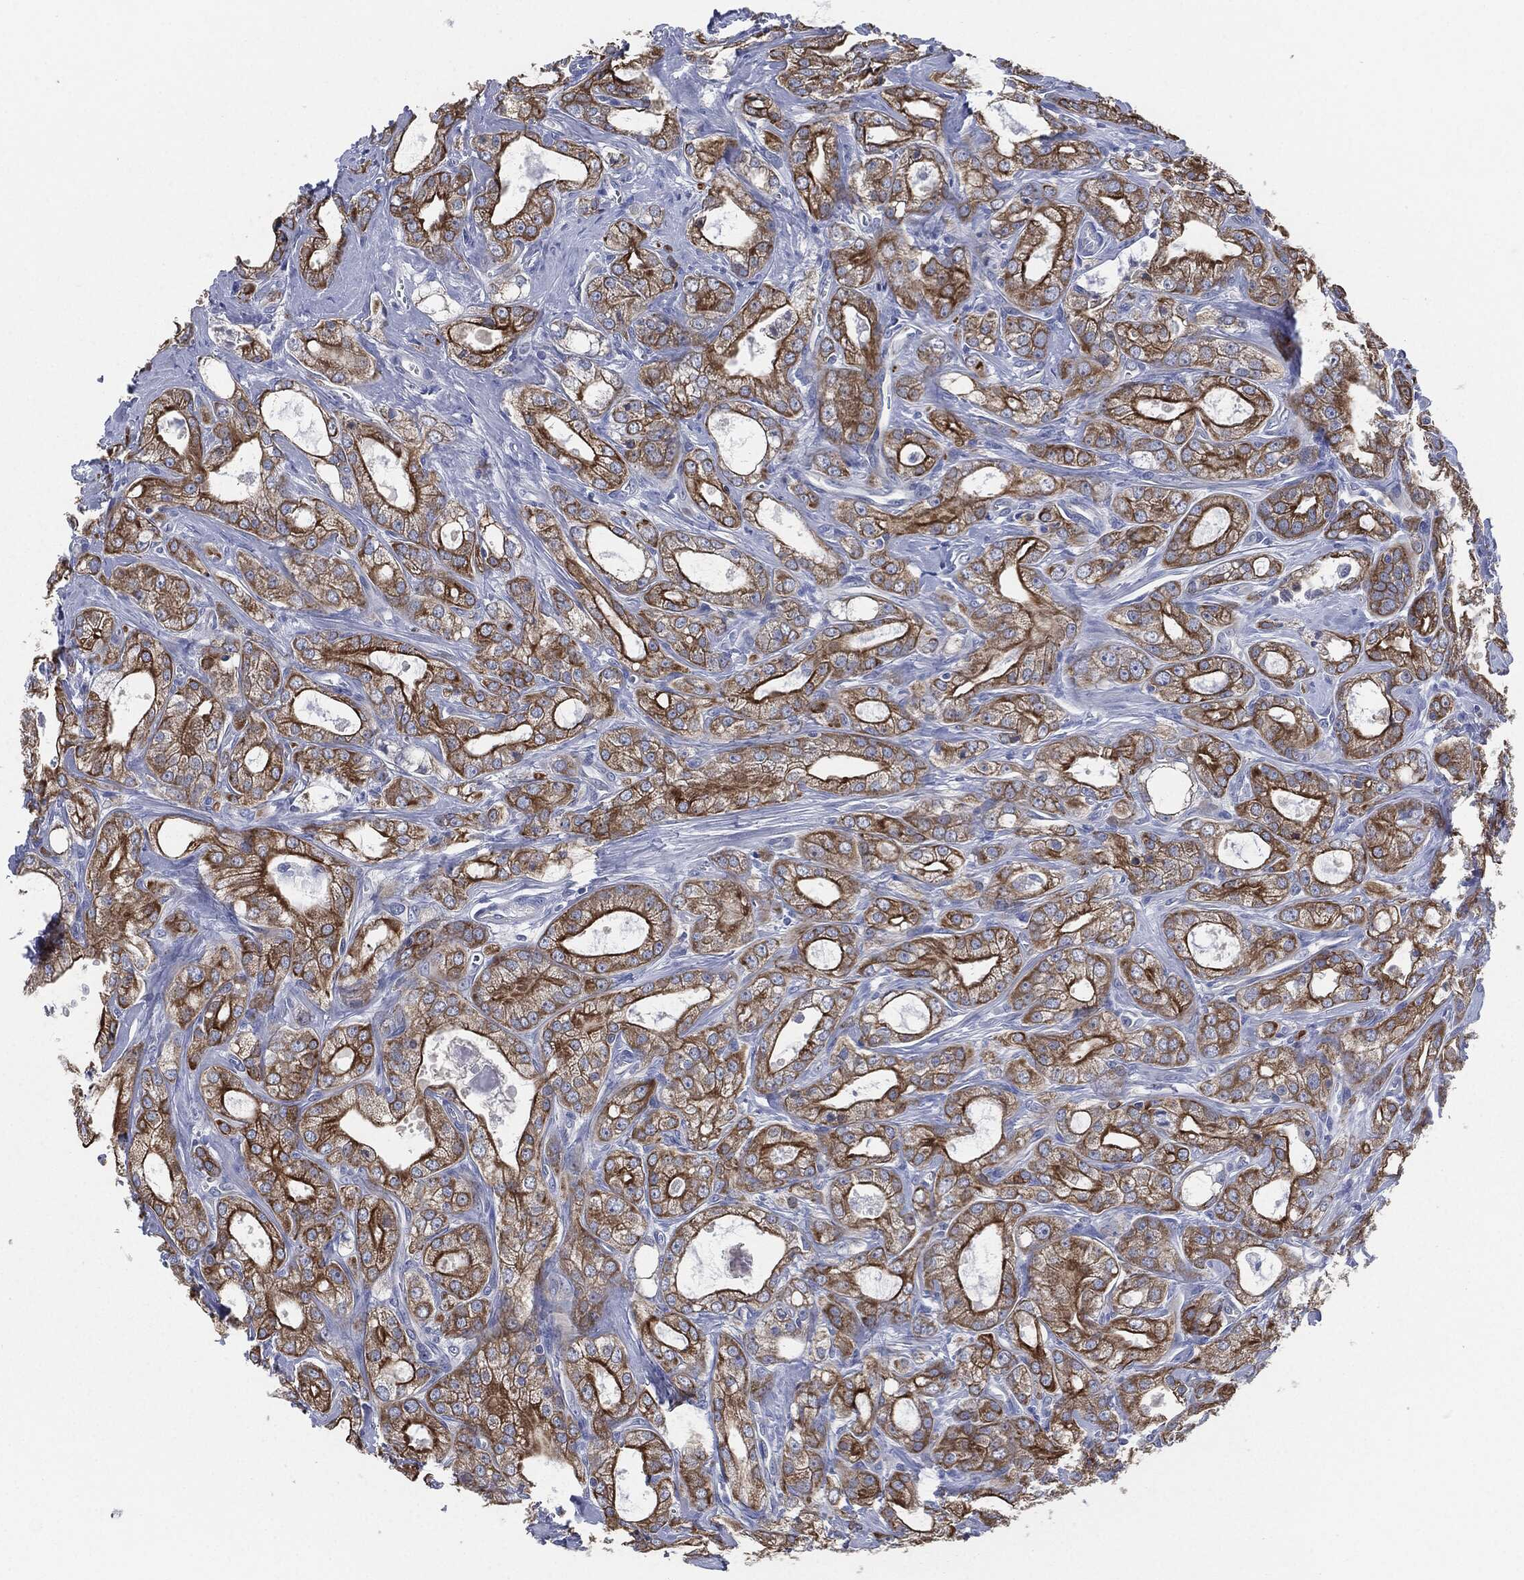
{"staining": {"intensity": "strong", "quantity": "25%-75%", "location": "cytoplasmic/membranous"}, "tissue": "prostate cancer", "cell_type": "Tumor cells", "image_type": "cancer", "snomed": [{"axis": "morphology", "description": "Adenocarcinoma, NOS"}, {"axis": "morphology", "description": "Adenocarcinoma, High grade"}, {"axis": "topography", "description": "Prostate"}], "caption": "Protein staining of adenocarcinoma (prostate) tissue displays strong cytoplasmic/membranous positivity in approximately 25%-75% of tumor cells. The protein is shown in brown color, while the nuclei are stained blue.", "gene": "SHROOM2", "patient": {"sex": "male", "age": 70}}